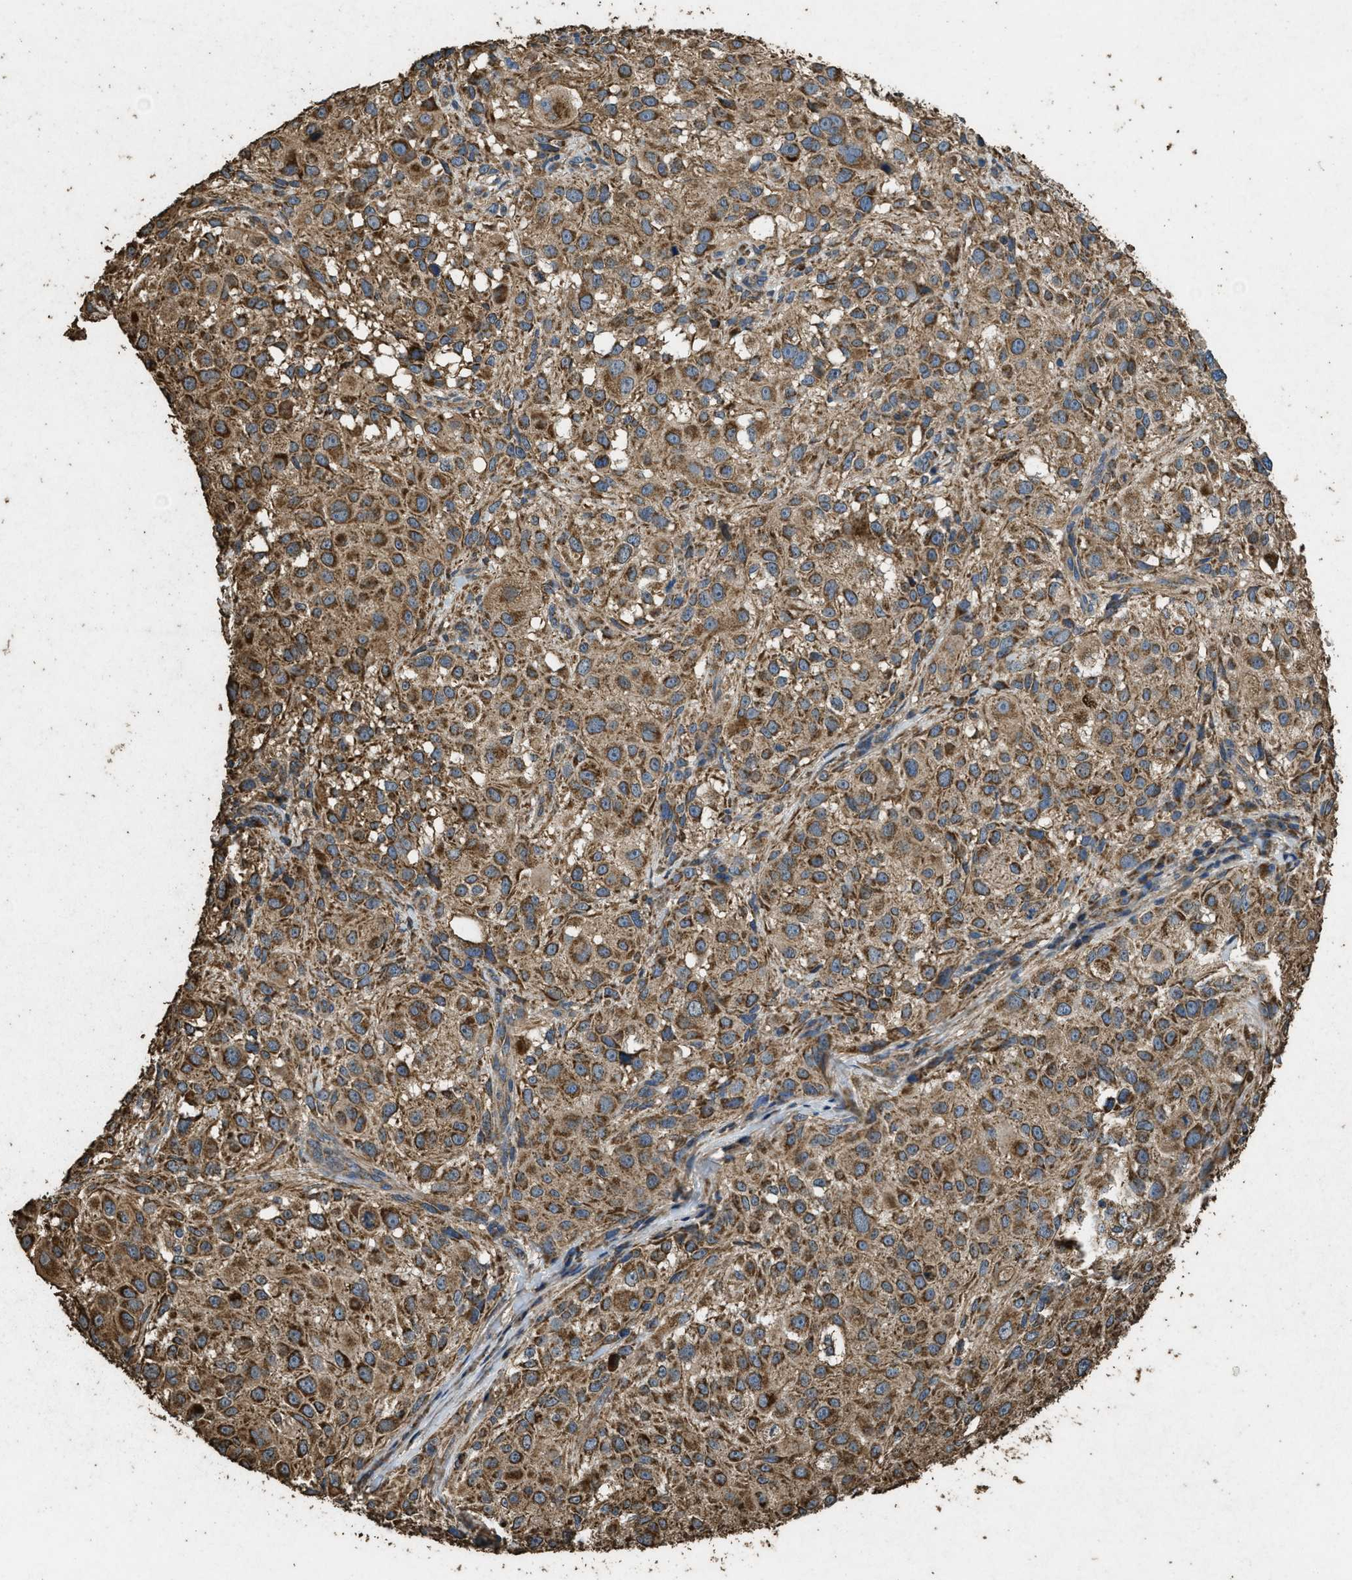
{"staining": {"intensity": "moderate", "quantity": ">75%", "location": "cytoplasmic/membranous"}, "tissue": "melanoma", "cell_type": "Tumor cells", "image_type": "cancer", "snomed": [{"axis": "morphology", "description": "Necrosis, NOS"}, {"axis": "morphology", "description": "Malignant melanoma, NOS"}, {"axis": "topography", "description": "Skin"}], "caption": "About >75% of tumor cells in malignant melanoma demonstrate moderate cytoplasmic/membranous protein positivity as visualized by brown immunohistochemical staining.", "gene": "CYRIA", "patient": {"sex": "female", "age": 87}}